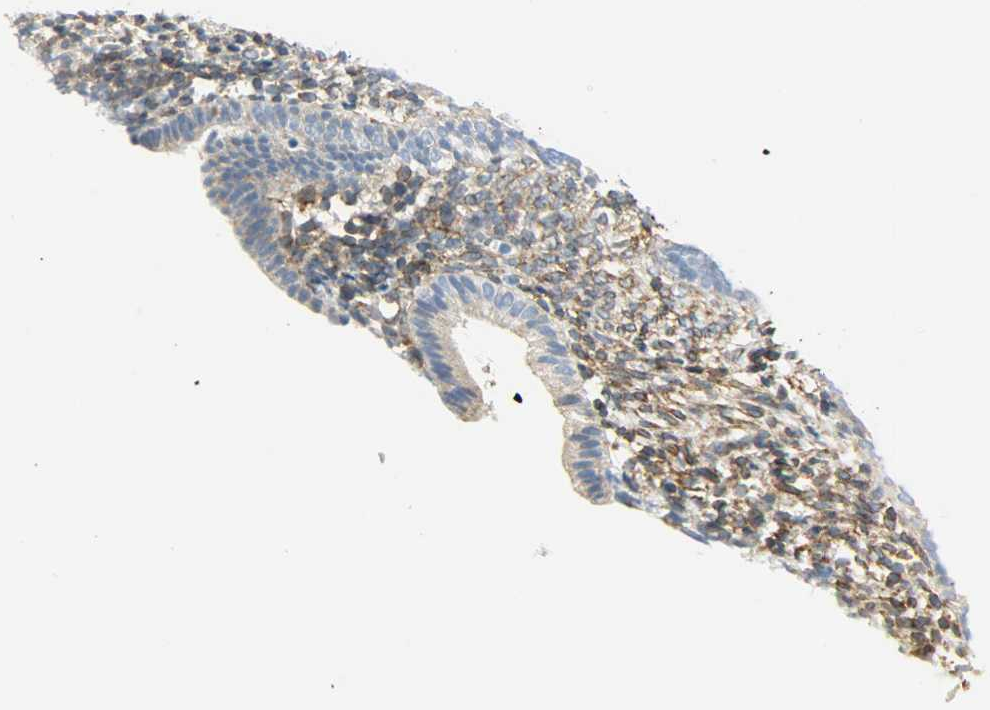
{"staining": {"intensity": "strong", "quantity": "25%-75%", "location": "cytoplasmic/membranous"}, "tissue": "endometrium", "cell_type": "Cells in endometrial stroma", "image_type": "normal", "snomed": [{"axis": "morphology", "description": "Normal tissue, NOS"}, {"axis": "topography", "description": "Endometrium"}], "caption": "Protein expression analysis of benign endometrium exhibits strong cytoplasmic/membranous staining in approximately 25%-75% of cells in endometrial stroma.", "gene": "PKD2", "patient": {"sex": "female", "age": 57}}